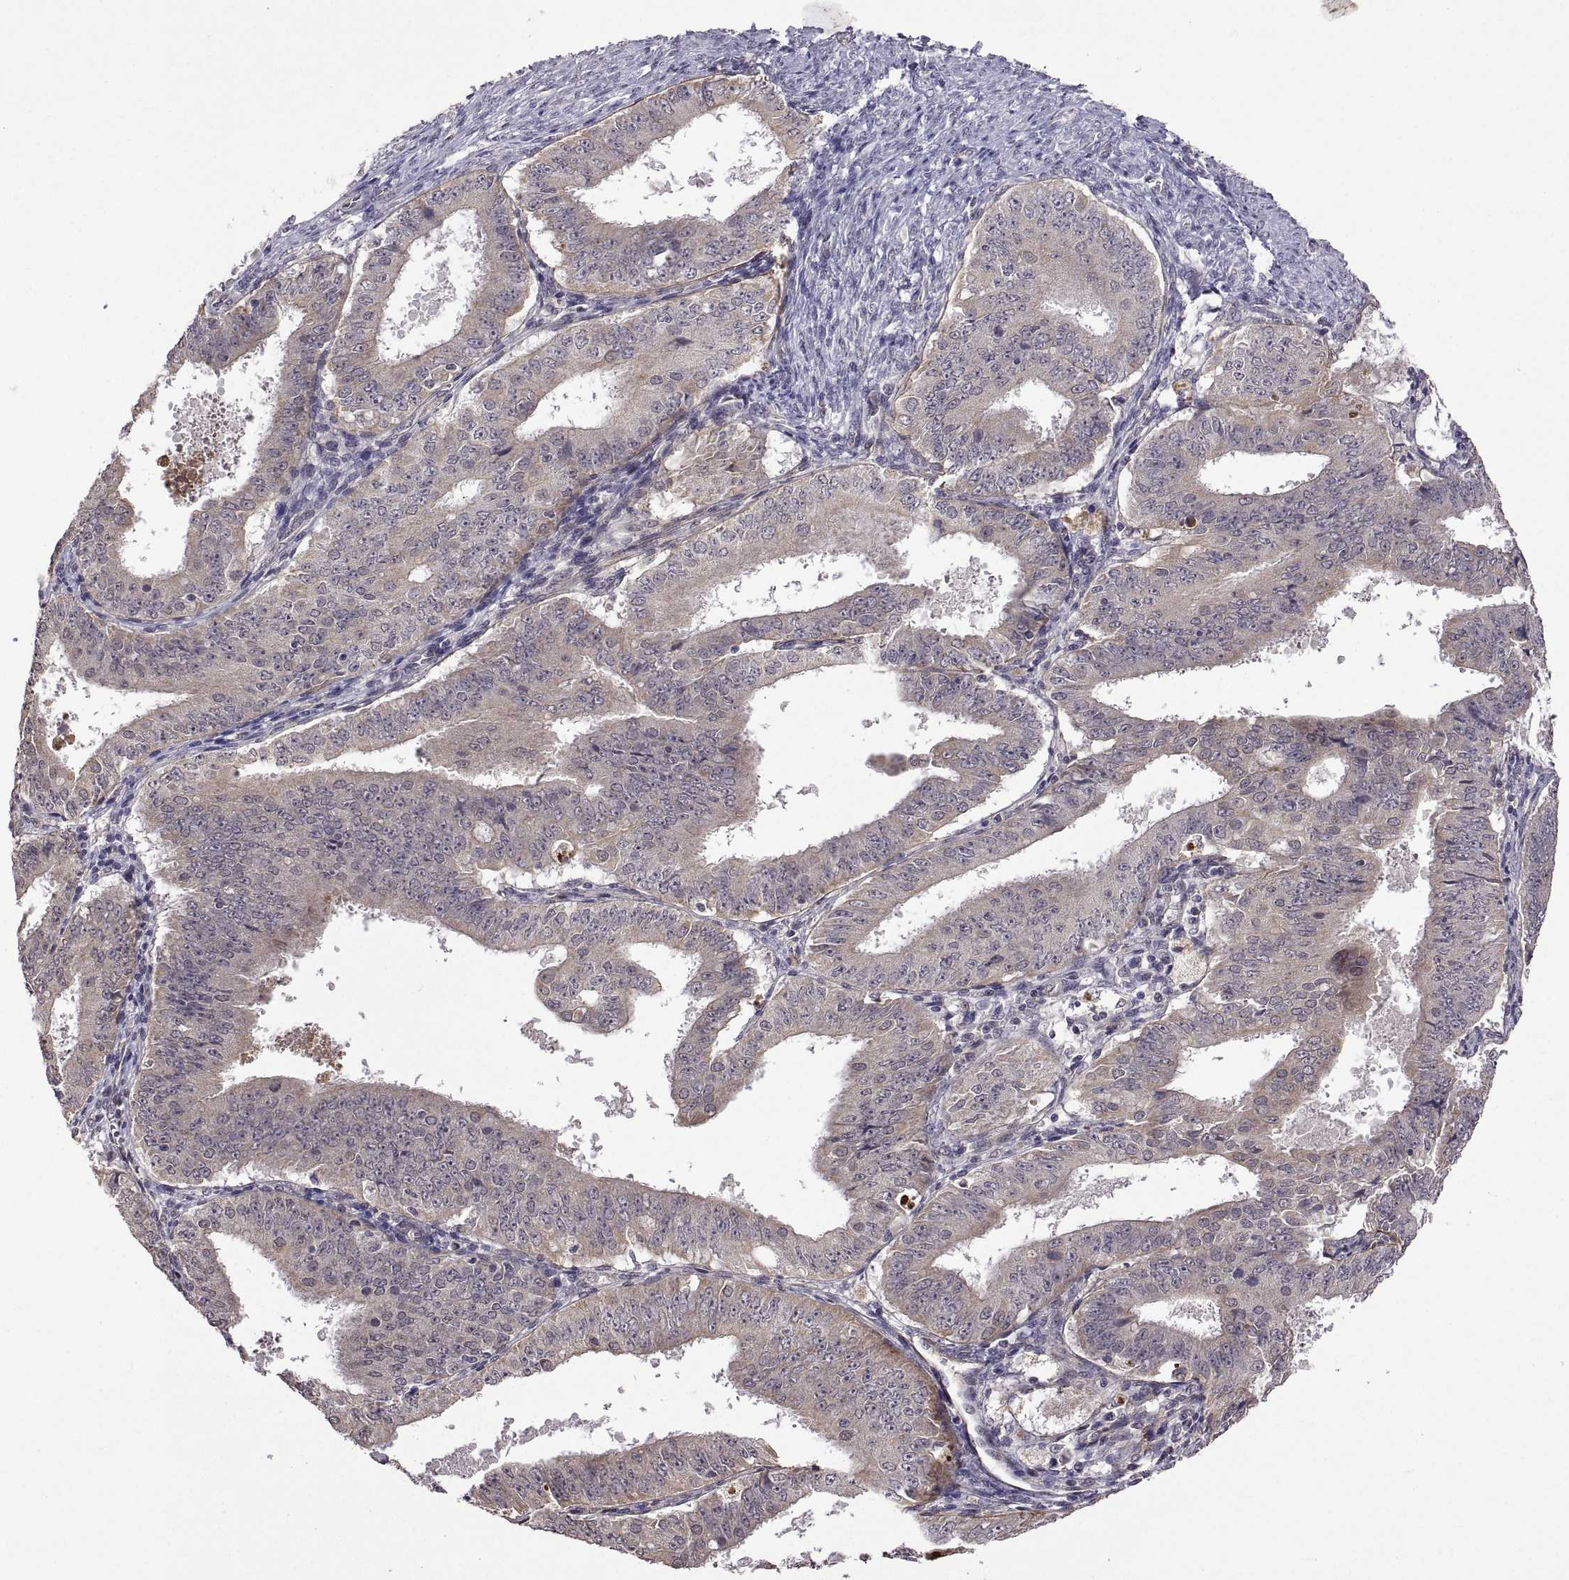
{"staining": {"intensity": "weak", "quantity": "25%-75%", "location": "cytoplasmic/membranous"}, "tissue": "ovarian cancer", "cell_type": "Tumor cells", "image_type": "cancer", "snomed": [{"axis": "morphology", "description": "Carcinoma, endometroid"}, {"axis": "topography", "description": "Ovary"}], "caption": "Protein staining of ovarian cancer tissue displays weak cytoplasmic/membranous staining in about 25%-75% of tumor cells. The staining is performed using DAB (3,3'-diaminobenzidine) brown chromogen to label protein expression. The nuclei are counter-stained blue using hematoxylin.", "gene": "LAMA1", "patient": {"sex": "female", "age": 42}}